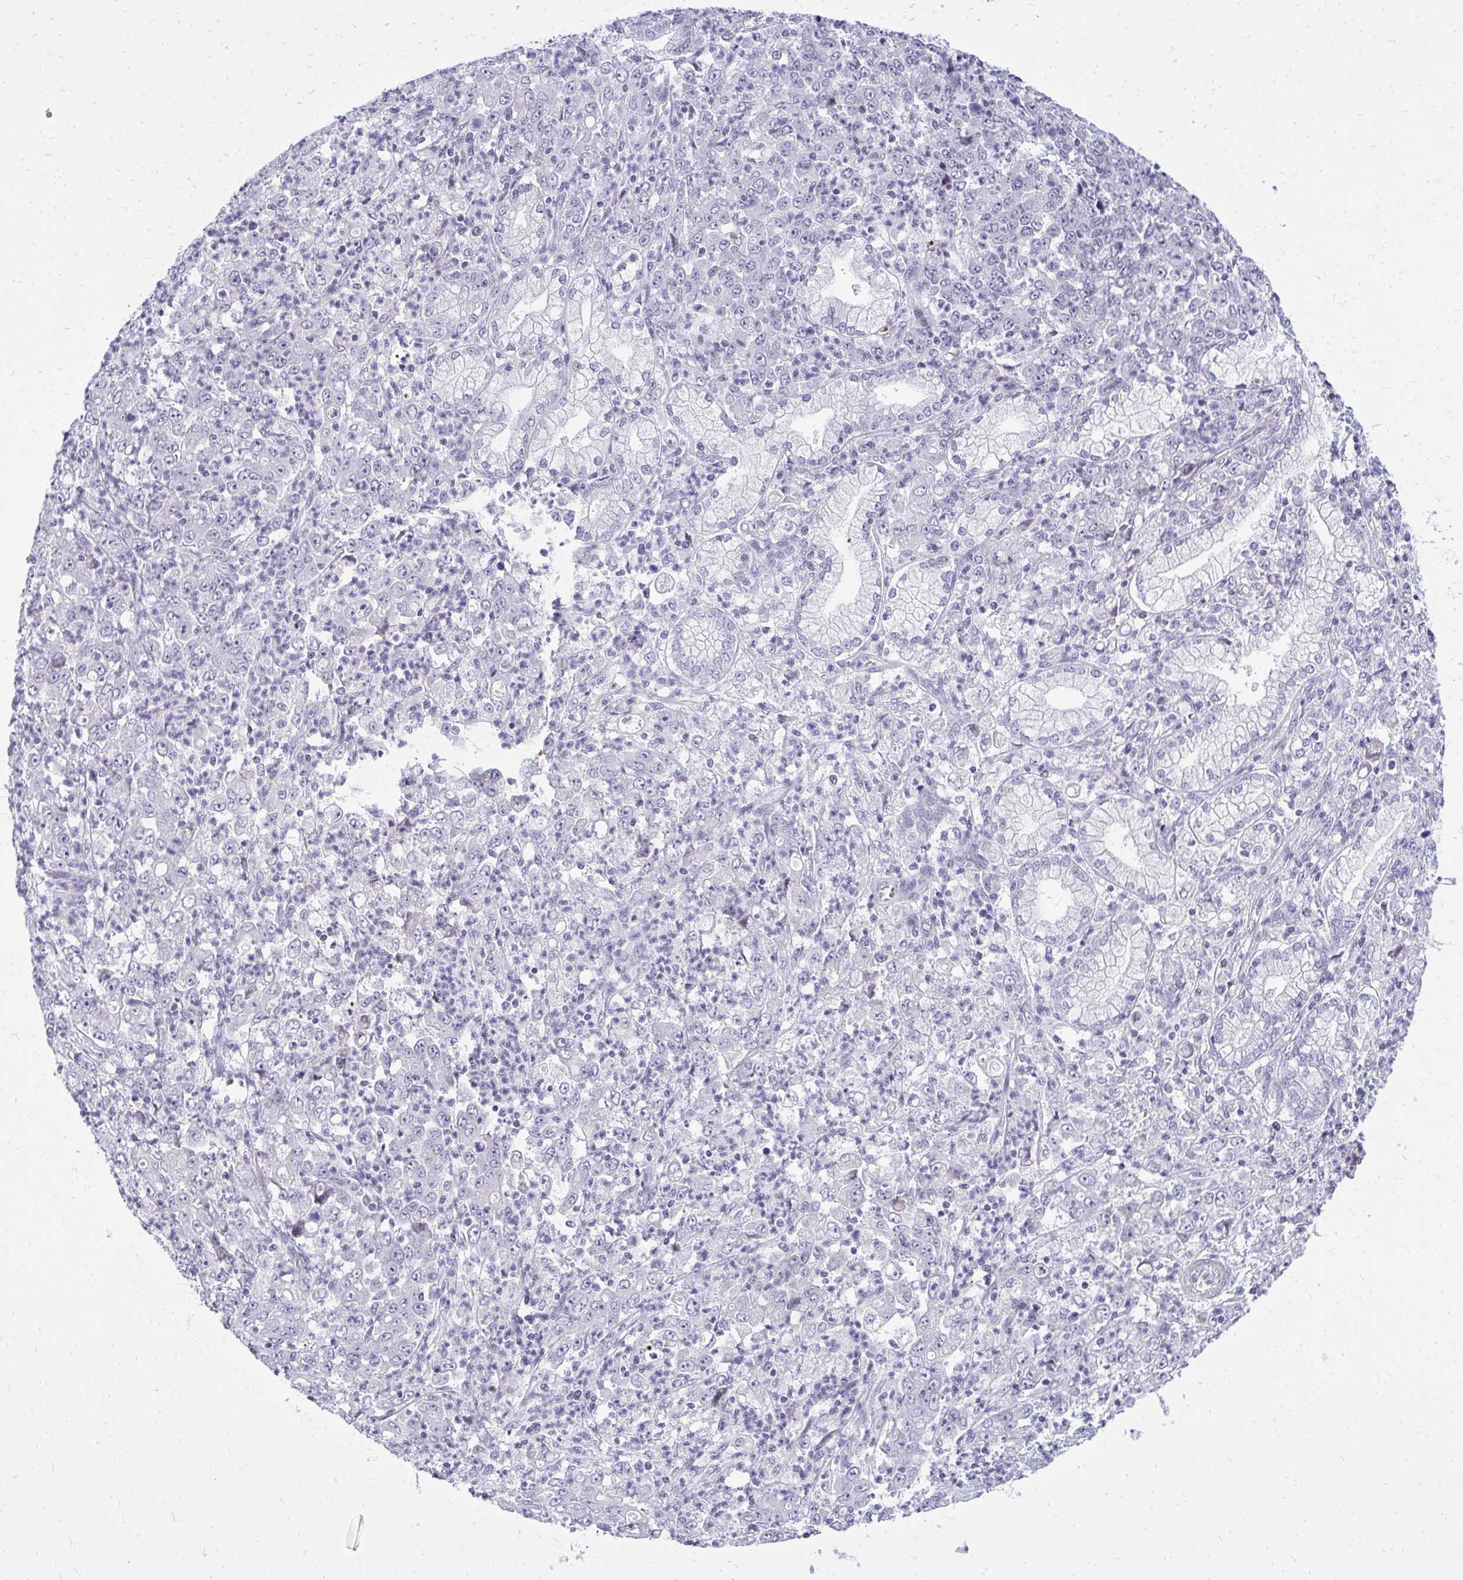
{"staining": {"intensity": "negative", "quantity": "none", "location": "none"}, "tissue": "stomach cancer", "cell_type": "Tumor cells", "image_type": "cancer", "snomed": [{"axis": "morphology", "description": "Adenocarcinoma, NOS"}, {"axis": "topography", "description": "Stomach, lower"}], "caption": "Immunohistochemistry of stomach cancer exhibits no positivity in tumor cells. Nuclei are stained in blue.", "gene": "GABRA1", "patient": {"sex": "female", "age": 71}}